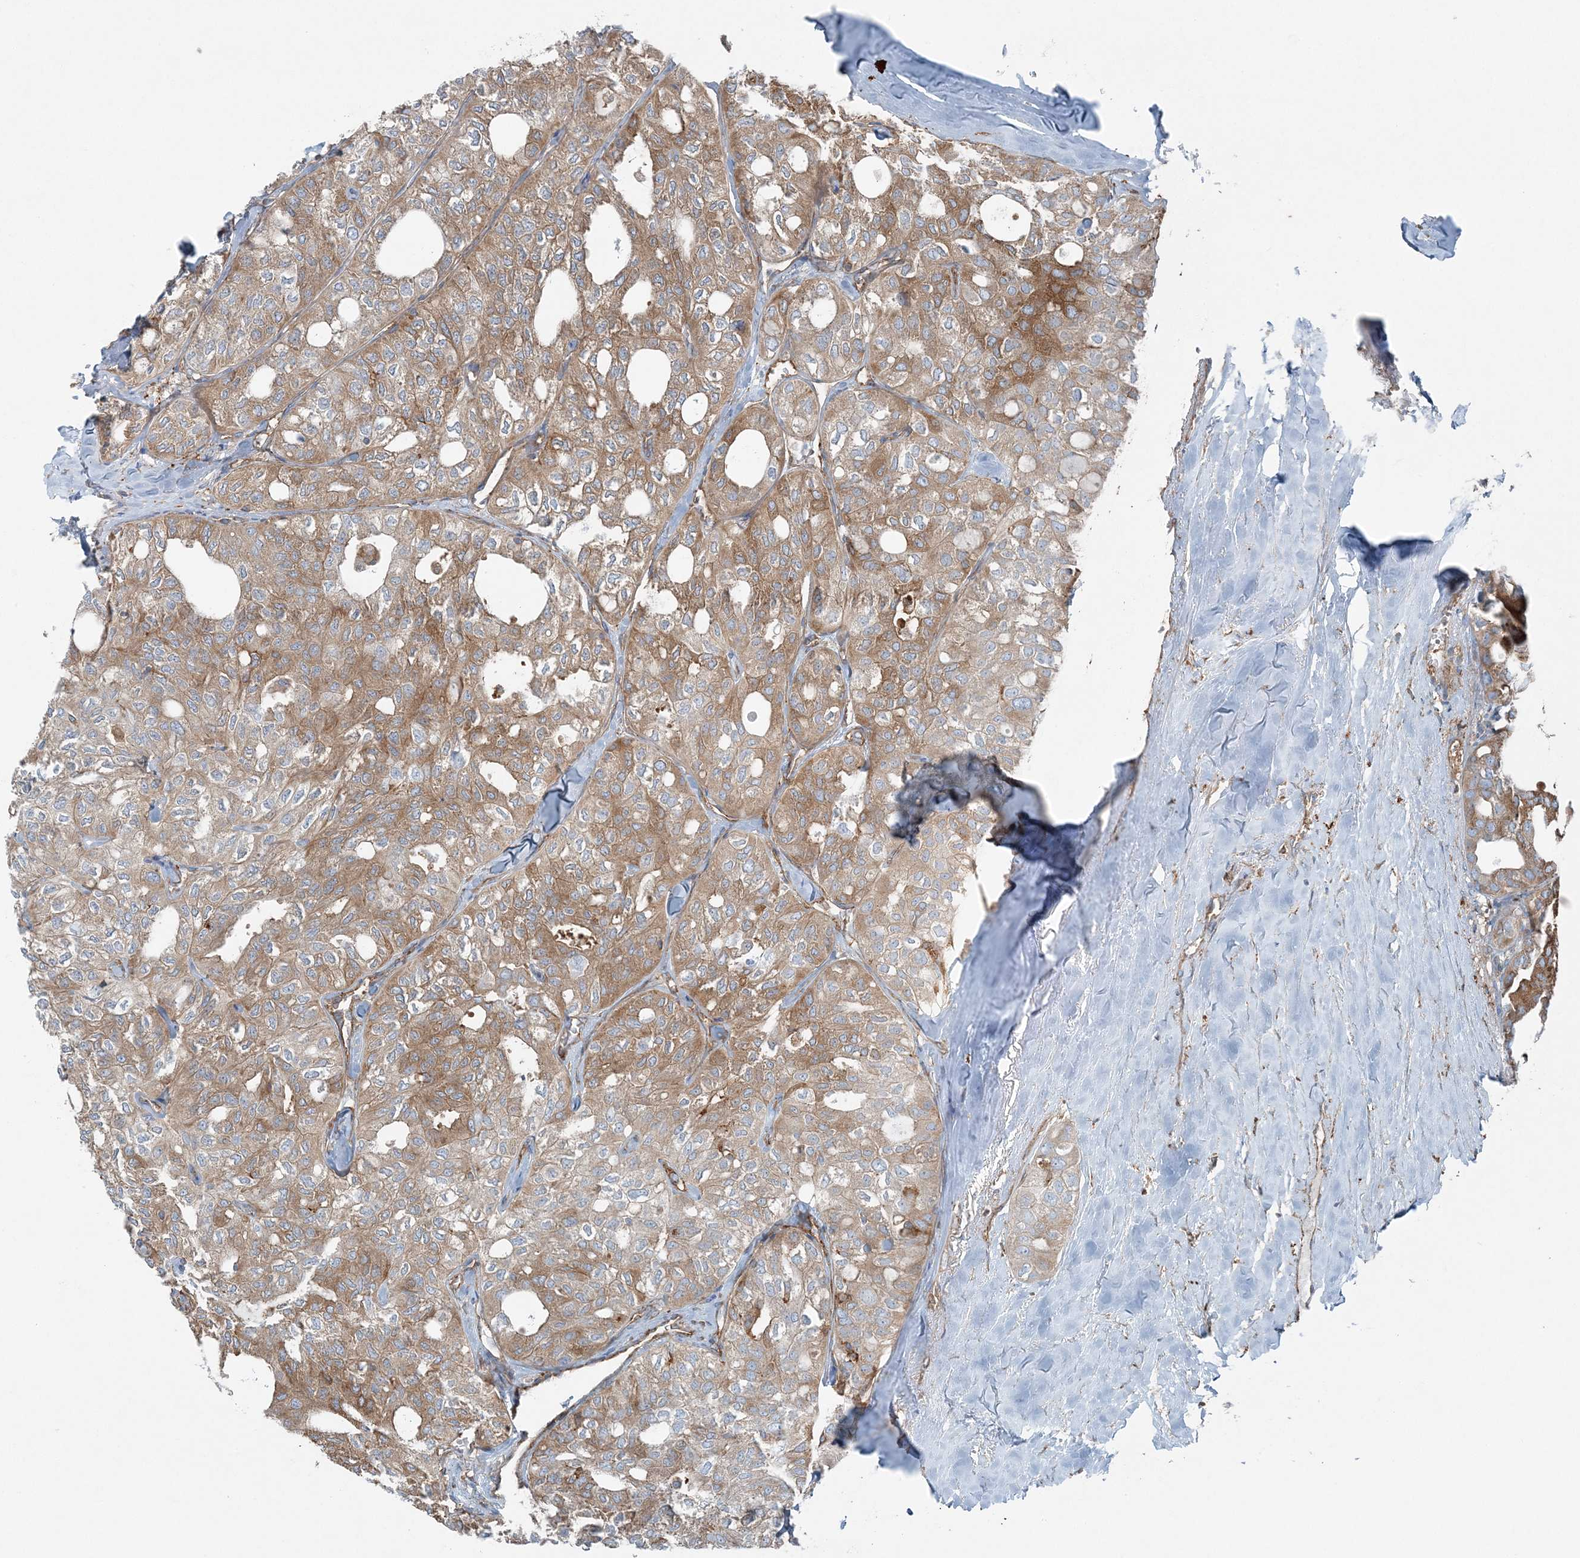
{"staining": {"intensity": "moderate", "quantity": ">75%", "location": "cytoplasmic/membranous"}, "tissue": "thyroid cancer", "cell_type": "Tumor cells", "image_type": "cancer", "snomed": [{"axis": "morphology", "description": "Follicular adenoma carcinoma, NOS"}, {"axis": "topography", "description": "Thyroid gland"}], "caption": "Brown immunohistochemical staining in thyroid follicular adenoma carcinoma exhibits moderate cytoplasmic/membranous expression in approximately >75% of tumor cells. (IHC, brightfield microscopy, high magnification).", "gene": "SNX2", "patient": {"sex": "male", "age": 75}}